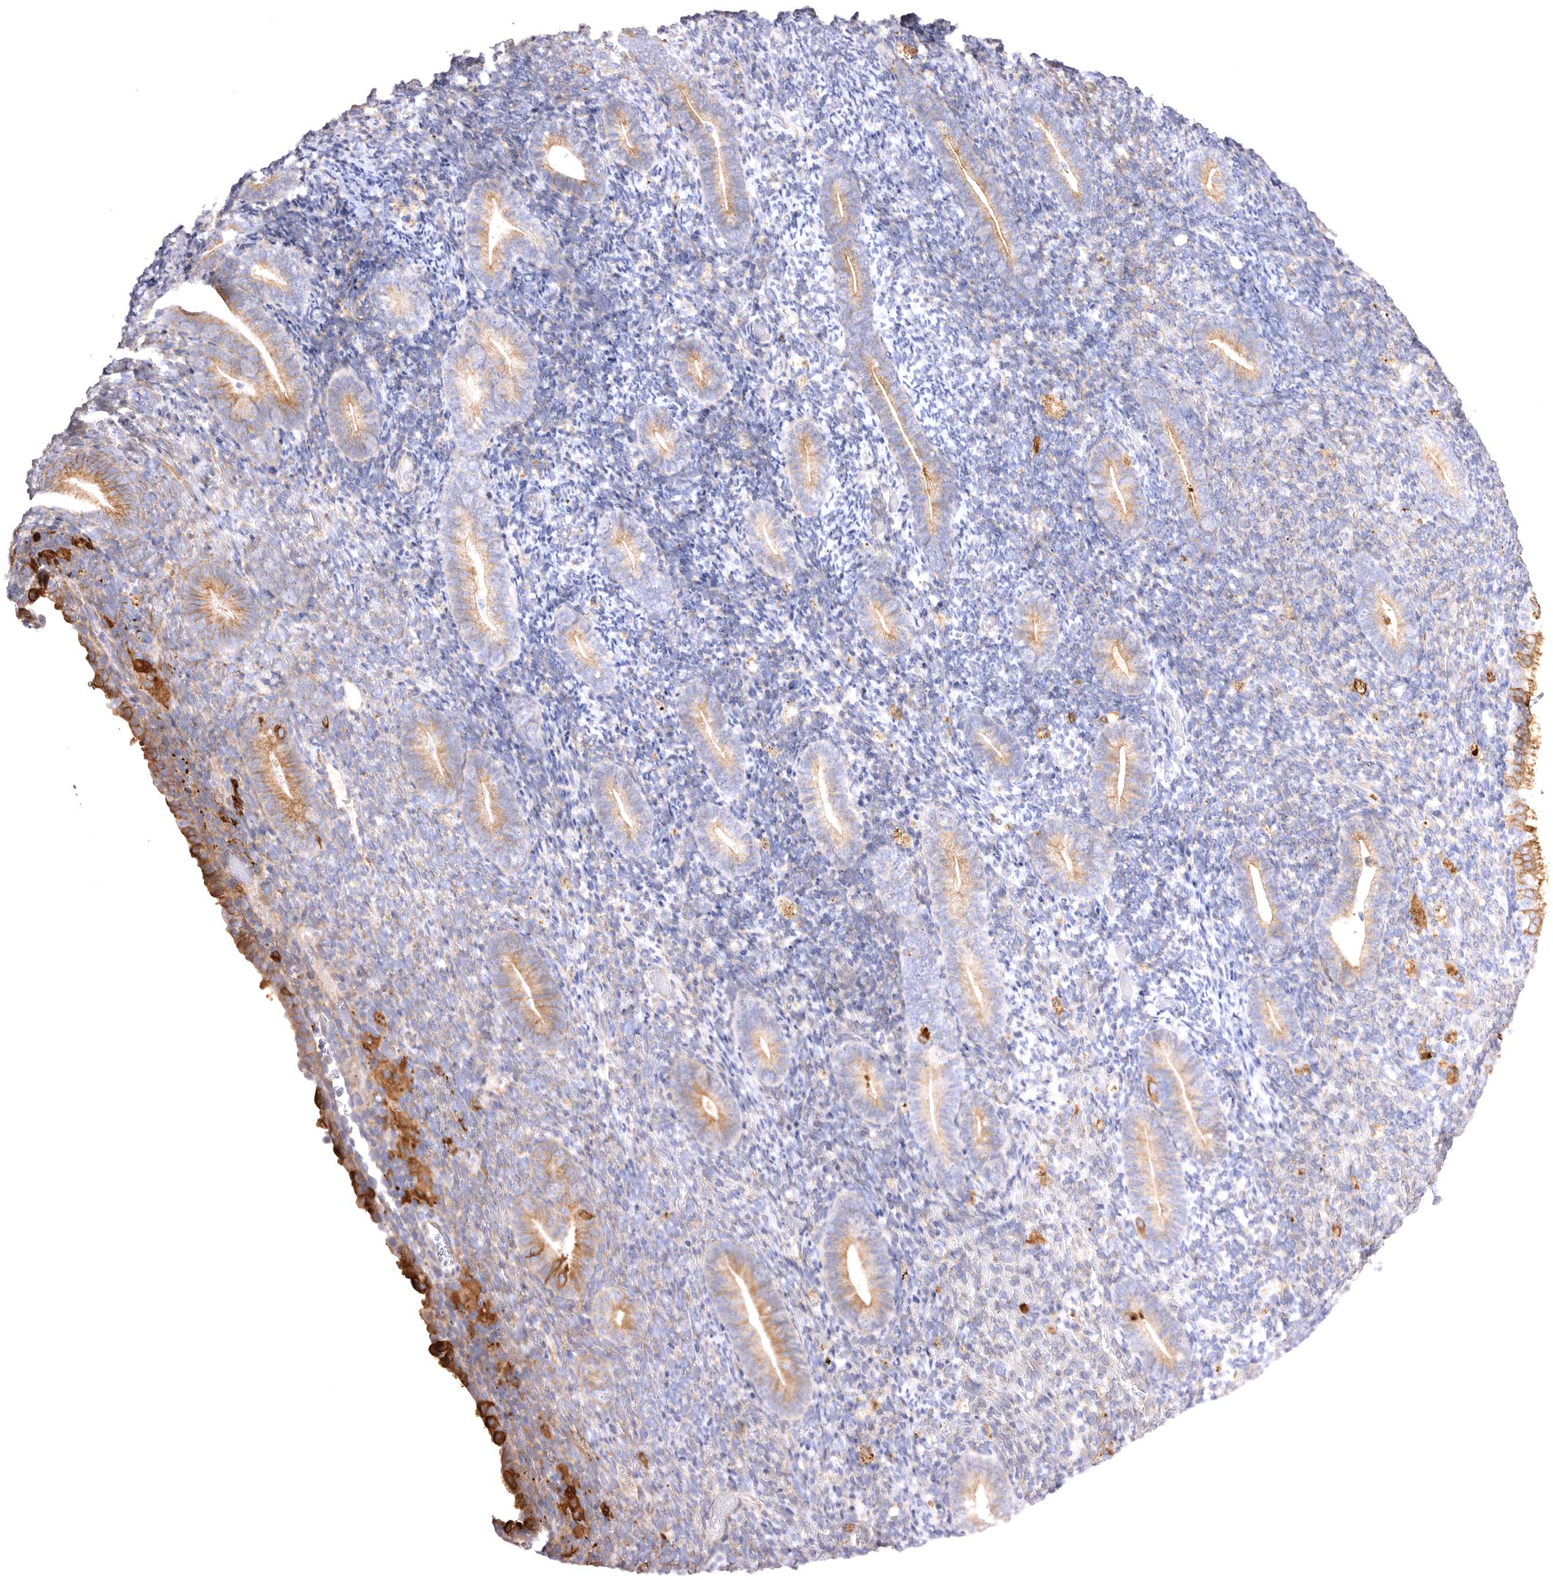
{"staining": {"intensity": "weak", "quantity": "<25%", "location": "cytoplasmic/membranous"}, "tissue": "endometrium", "cell_type": "Cells in endometrial stroma", "image_type": "normal", "snomed": [{"axis": "morphology", "description": "Normal tissue, NOS"}, {"axis": "topography", "description": "Endometrium"}], "caption": "This photomicrograph is of normal endometrium stained with immunohistochemistry (IHC) to label a protein in brown with the nuclei are counter-stained blue. There is no staining in cells in endometrial stroma.", "gene": "VPS45", "patient": {"sex": "female", "age": 51}}